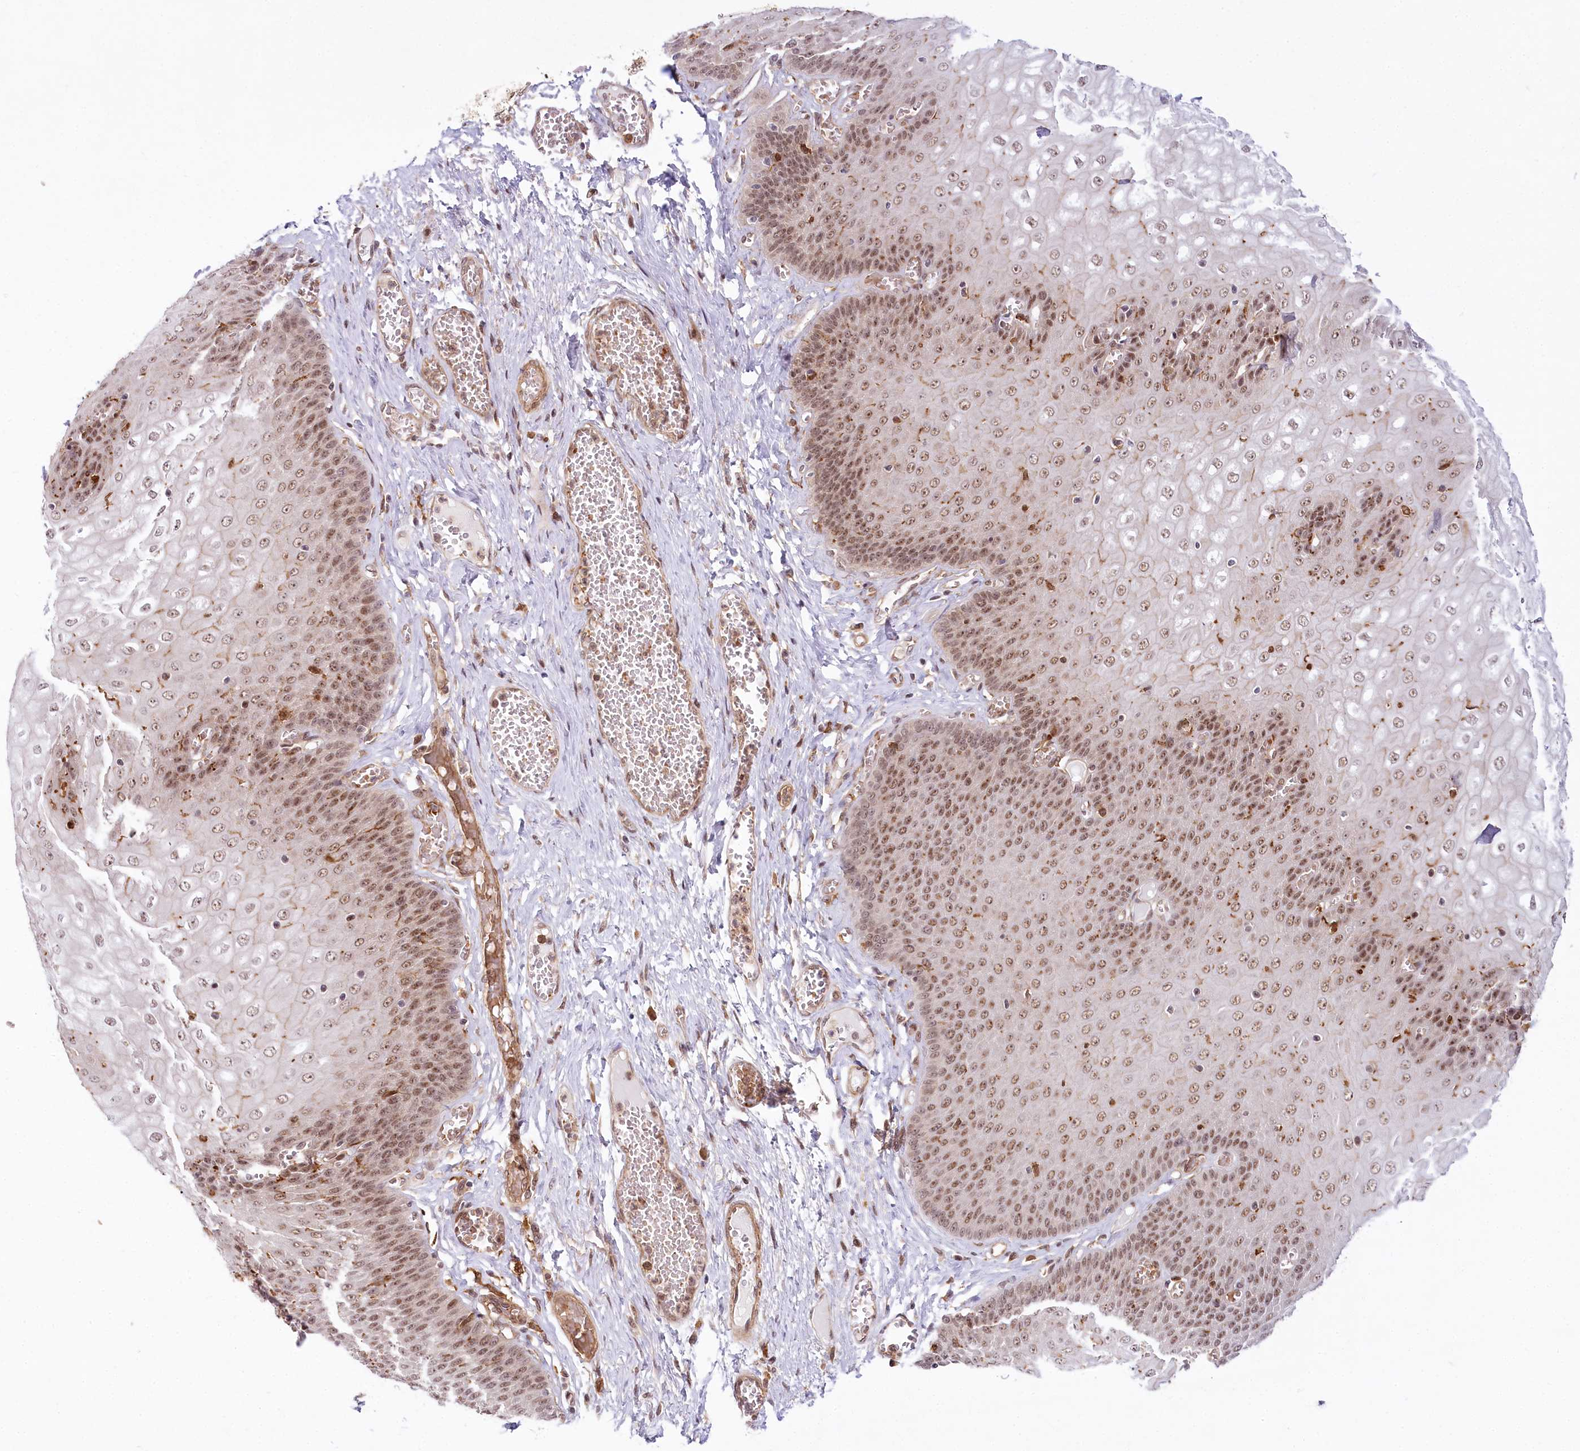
{"staining": {"intensity": "moderate", "quantity": ">75%", "location": "nuclear"}, "tissue": "esophagus", "cell_type": "Squamous epithelial cells", "image_type": "normal", "snomed": [{"axis": "morphology", "description": "Normal tissue, NOS"}, {"axis": "topography", "description": "Esophagus"}], "caption": "Brown immunohistochemical staining in unremarkable esophagus displays moderate nuclear expression in about >75% of squamous epithelial cells.", "gene": "TUBGCP2", "patient": {"sex": "male", "age": 60}}